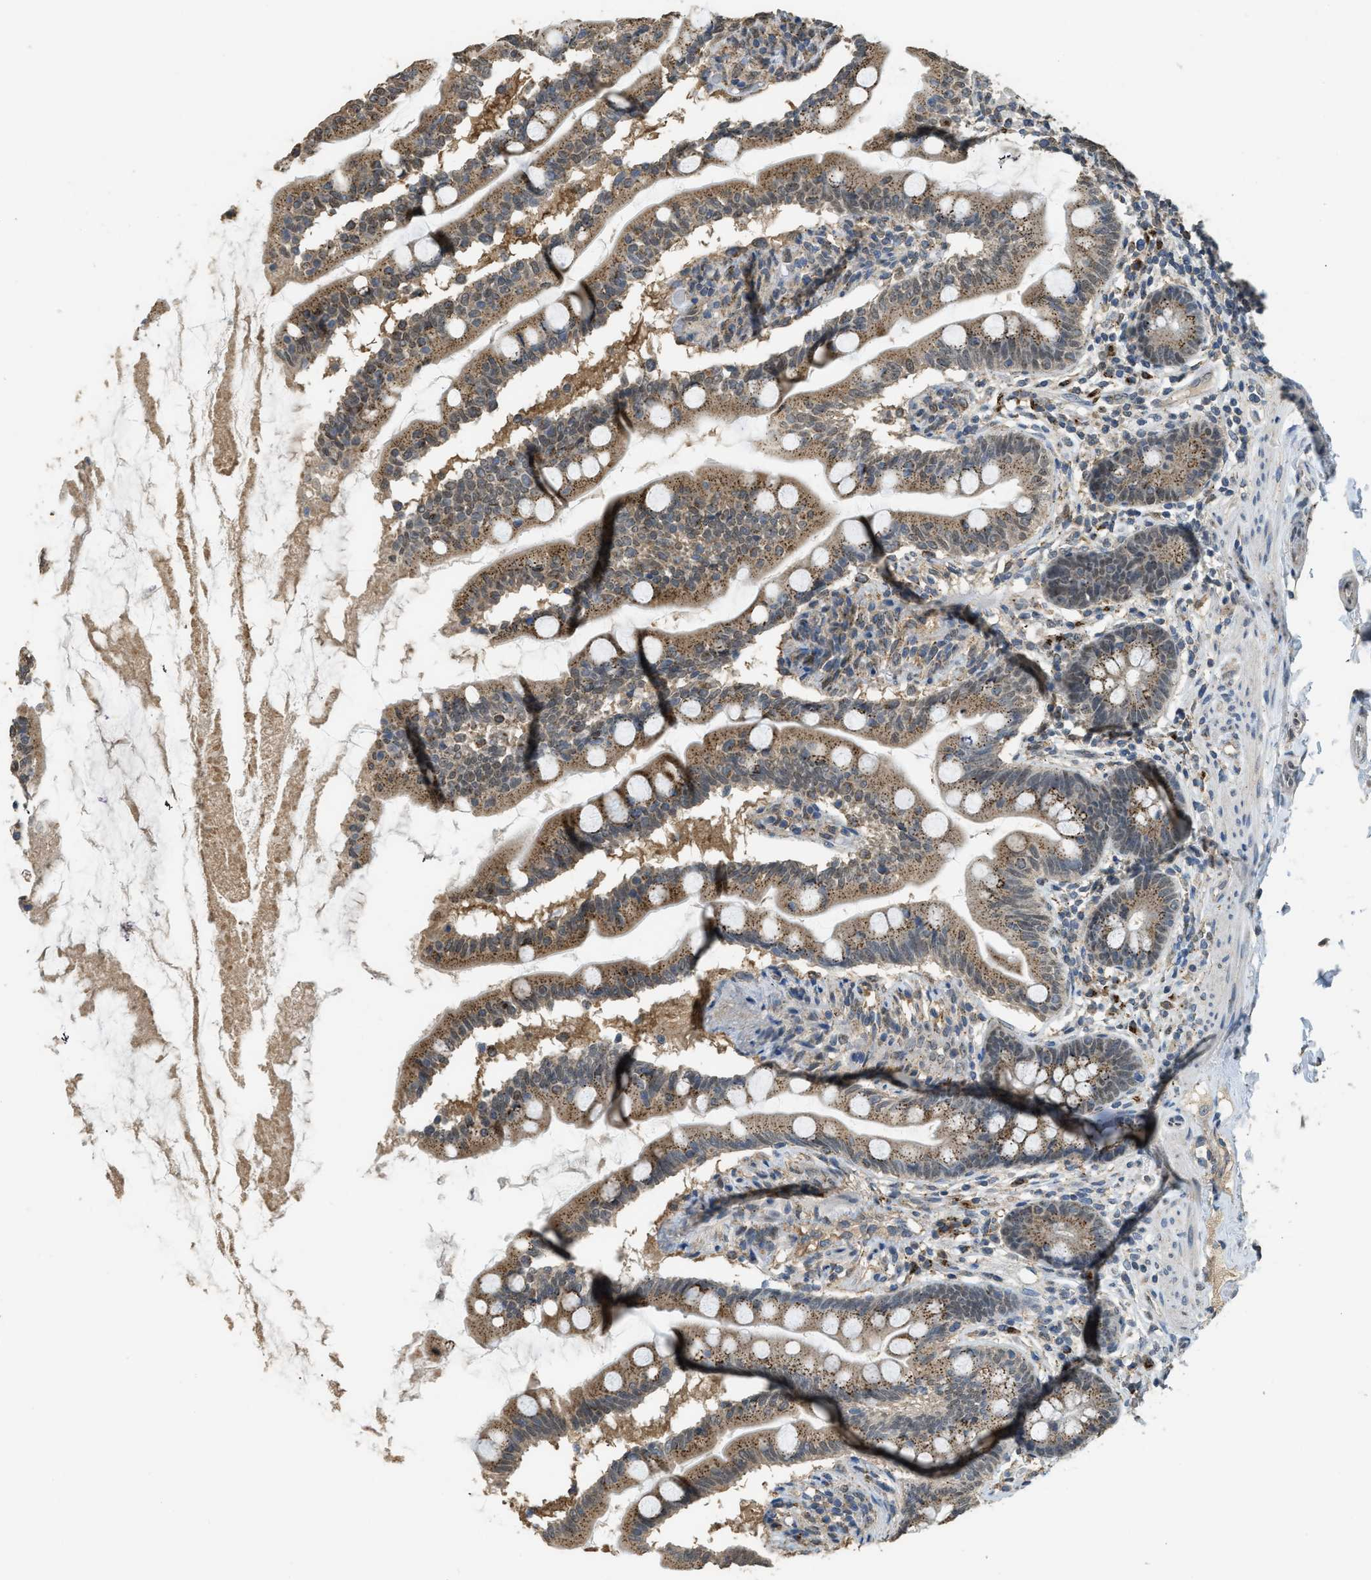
{"staining": {"intensity": "moderate", "quantity": ">75%", "location": "cytoplasmic/membranous"}, "tissue": "small intestine", "cell_type": "Glandular cells", "image_type": "normal", "snomed": [{"axis": "morphology", "description": "Normal tissue, NOS"}, {"axis": "topography", "description": "Small intestine"}], "caption": "A brown stain highlights moderate cytoplasmic/membranous expression of a protein in glandular cells of unremarkable human small intestine. The protein is shown in brown color, while the nuclei are stained blue.", "gene": "IPO7", "patient": {"sex": "female", "age": 56}}